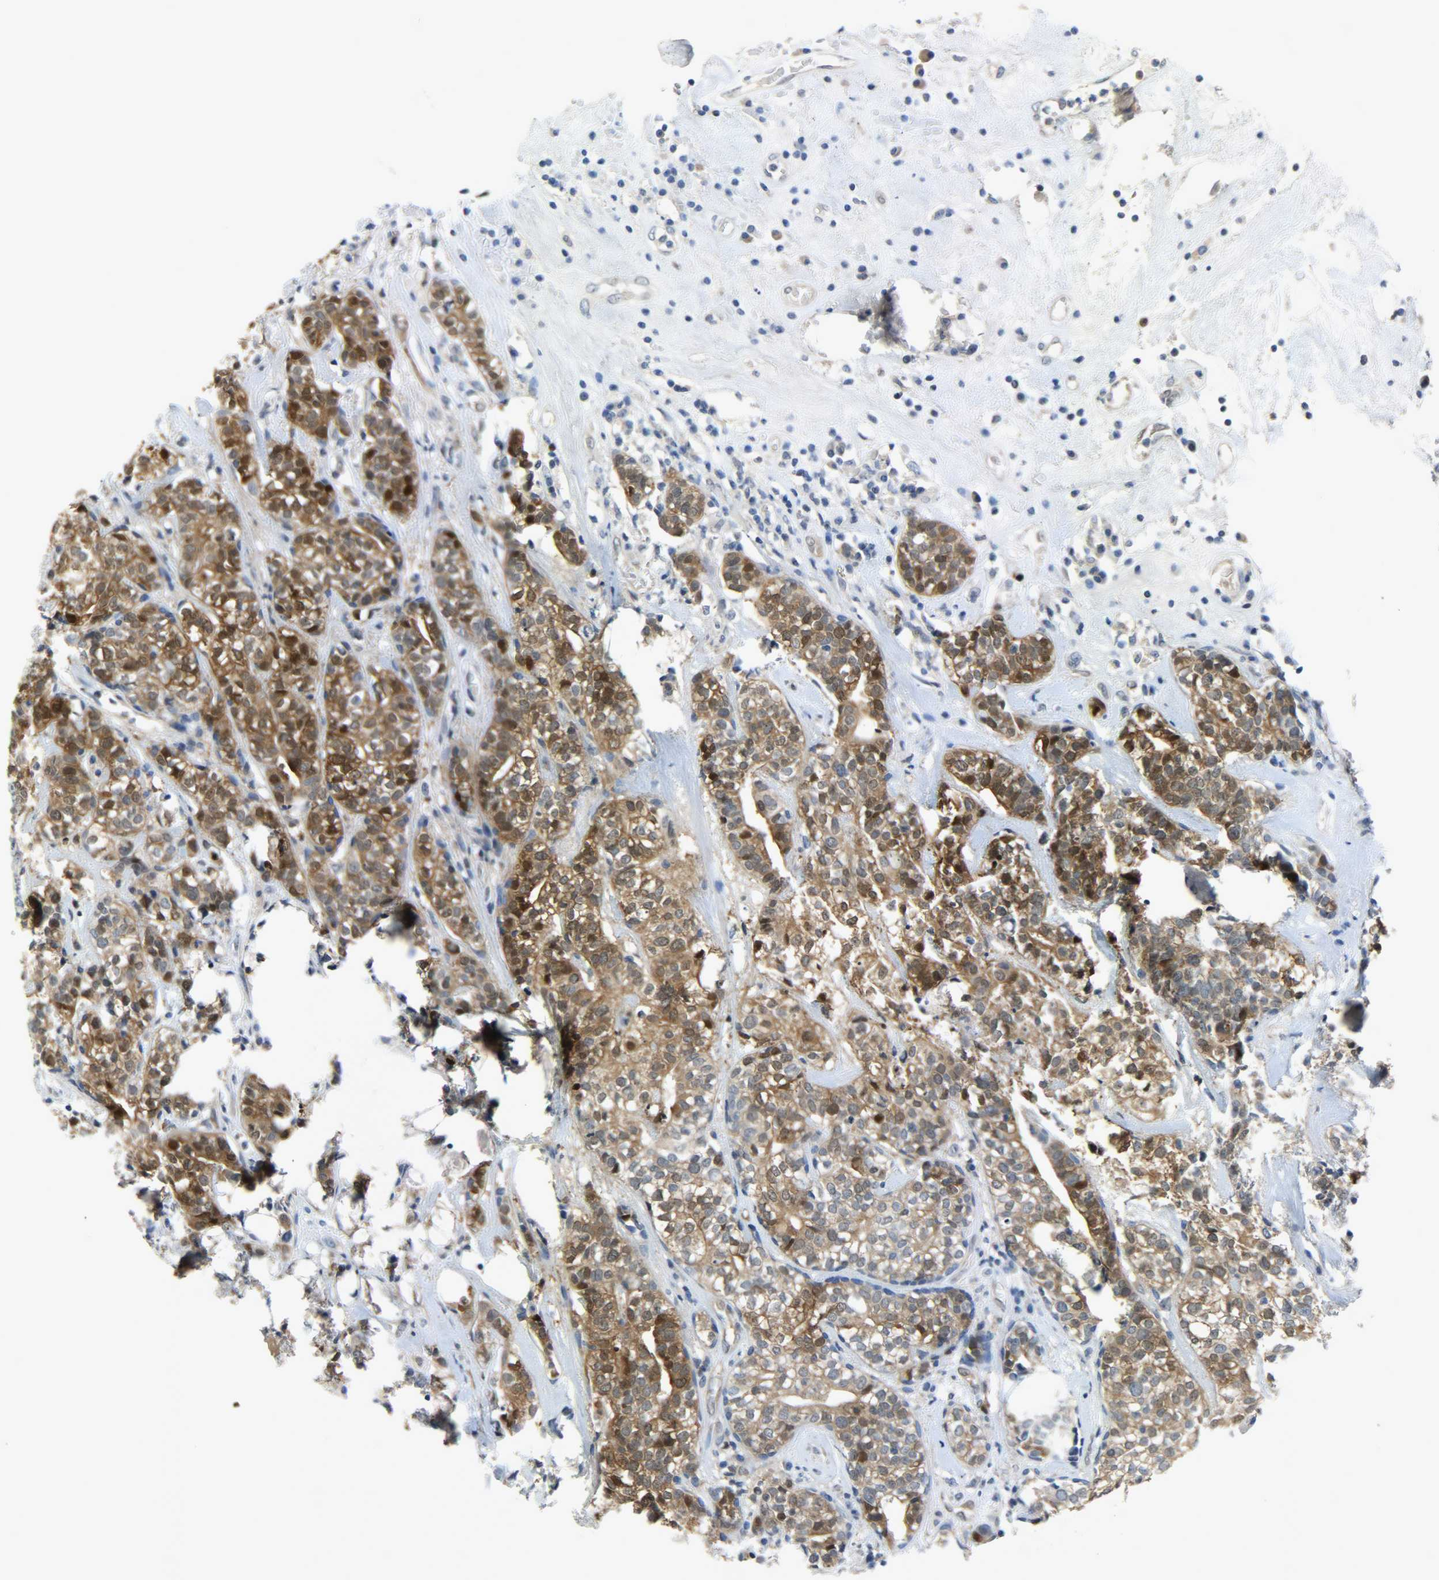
{"staining": {"intensity": "strong", "quantity": ">75%", "location": "cytoplasmic/membranous,nuclear"}, "tissue": "head and neck cancer", "cell_type": "Tumor cells", "image_type": "cancer", "snomed": [{"axis": "morphology", "description": "Adenocarcinoma, NOS"}, {"axis": "topography", "description": "Salivary gland"}, {"axis": "topography", "description": "Head-Neck"}], "caption": "Immunohistochemistry photomicrograph of neoplastic tissue: head and neck cancer (adenocarcinoma) stained using immunohistochemistry (IHC) shows high levels of strong protein expression localized specifically in the cytoplasmic/membranous and nuclear of tumor cells, appearing as a cytoplasmic/membranous and nuclear brown color.", "gene": "EIF4EBP1", "patient": {"sex": "female", "age": 65}}